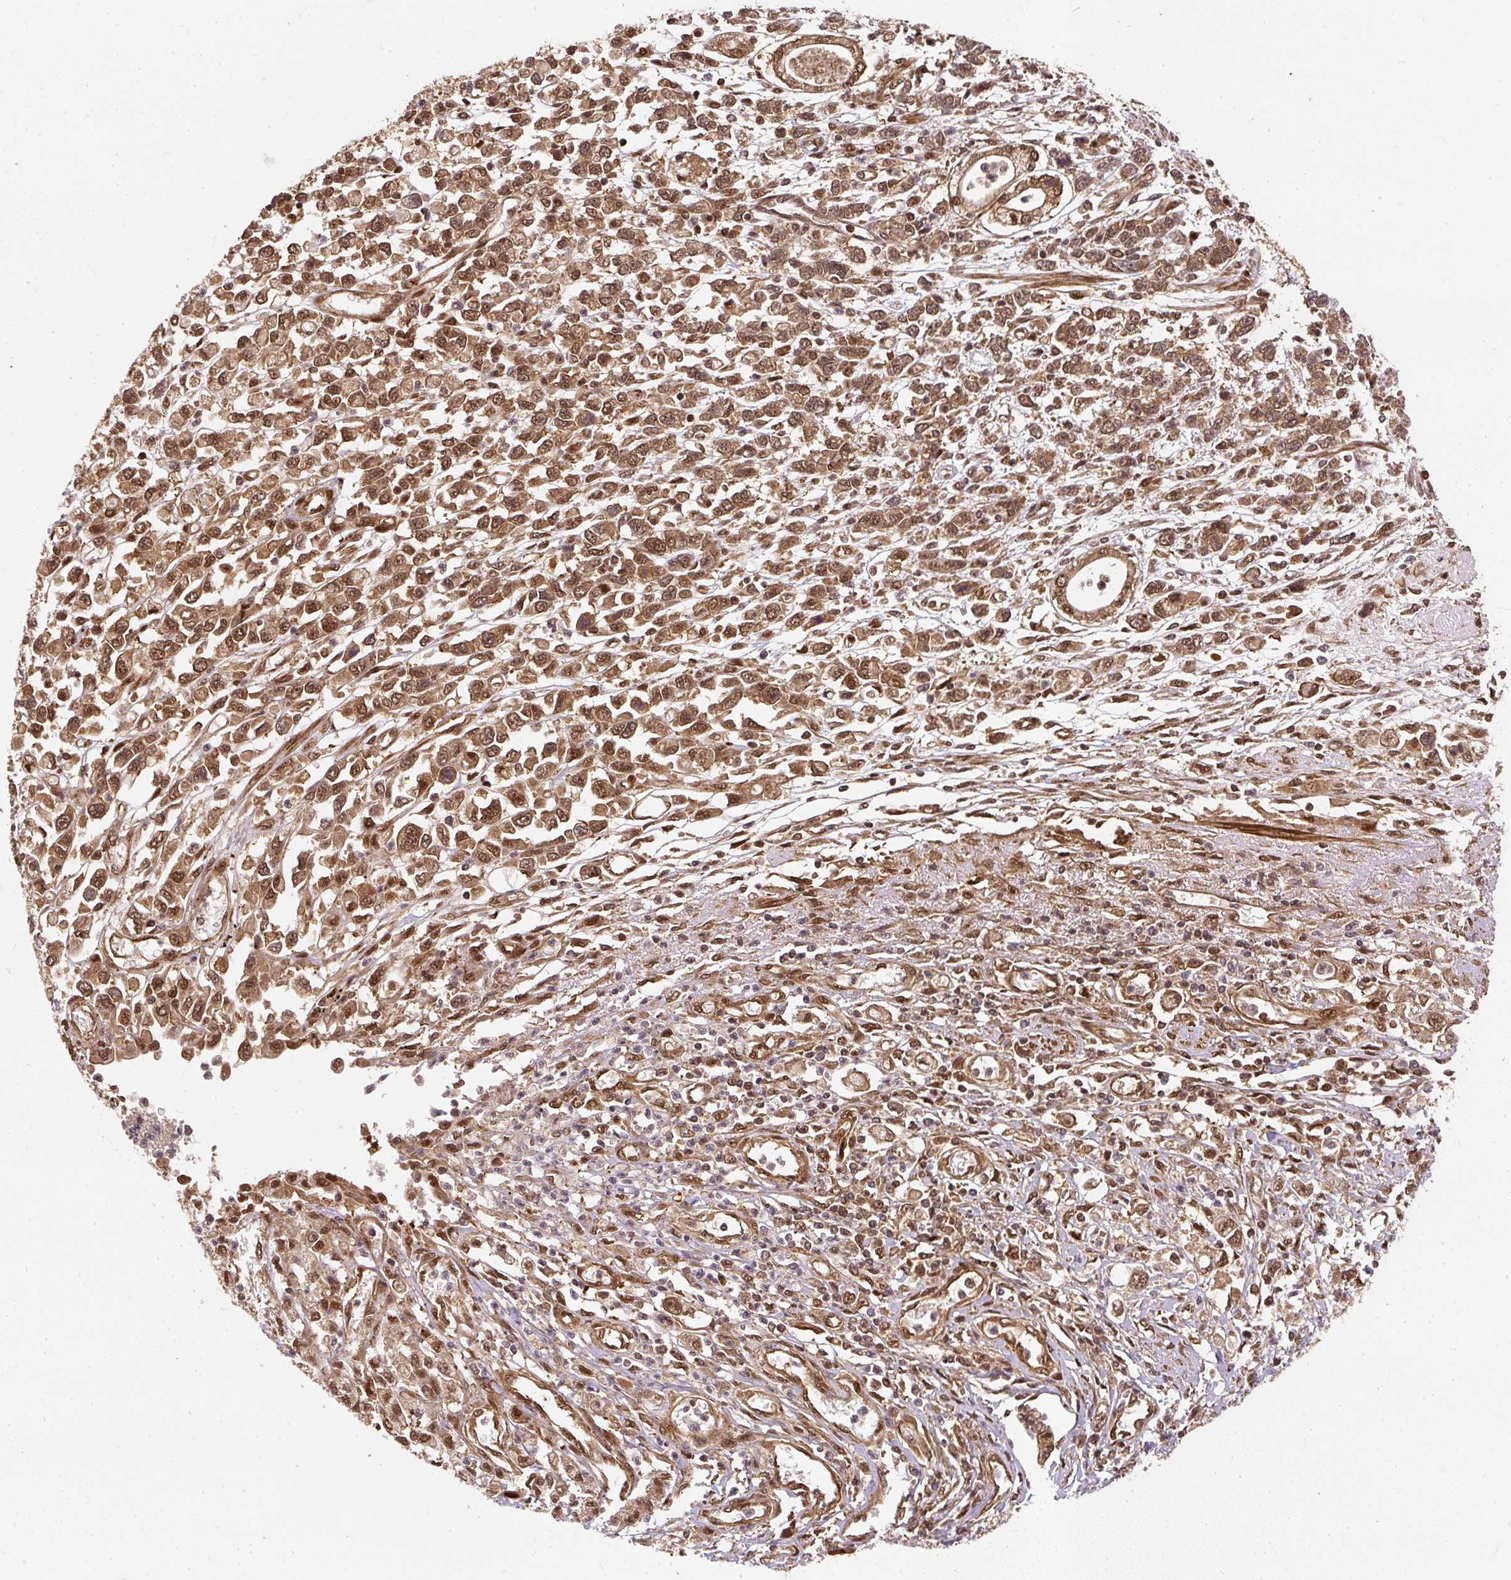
{"staining": {"intensity": "moderate", "quantity": ">75%", "location": "cytoplasmic/membranous,nuclear"}, "tissue": "stomach cancer", "cell_type": "Tumor cells", "image_type": "cancer", "snomed": [{"axis": "morphology", "description": "Adenocarcinoma, NOS"}, {"axis": "topography", "description": "Stomach"}], "caption": "Adenocarcinoma (stomach) stained for a protein demonstrates moderate cytoplasmic/membranous and nuclear positivity in tumor cells. (DAB IHC, brown staining for protein, blue staining for nuclei).", "gene": "PSMD1", "patient": {"sex": "female", "age": 76}}